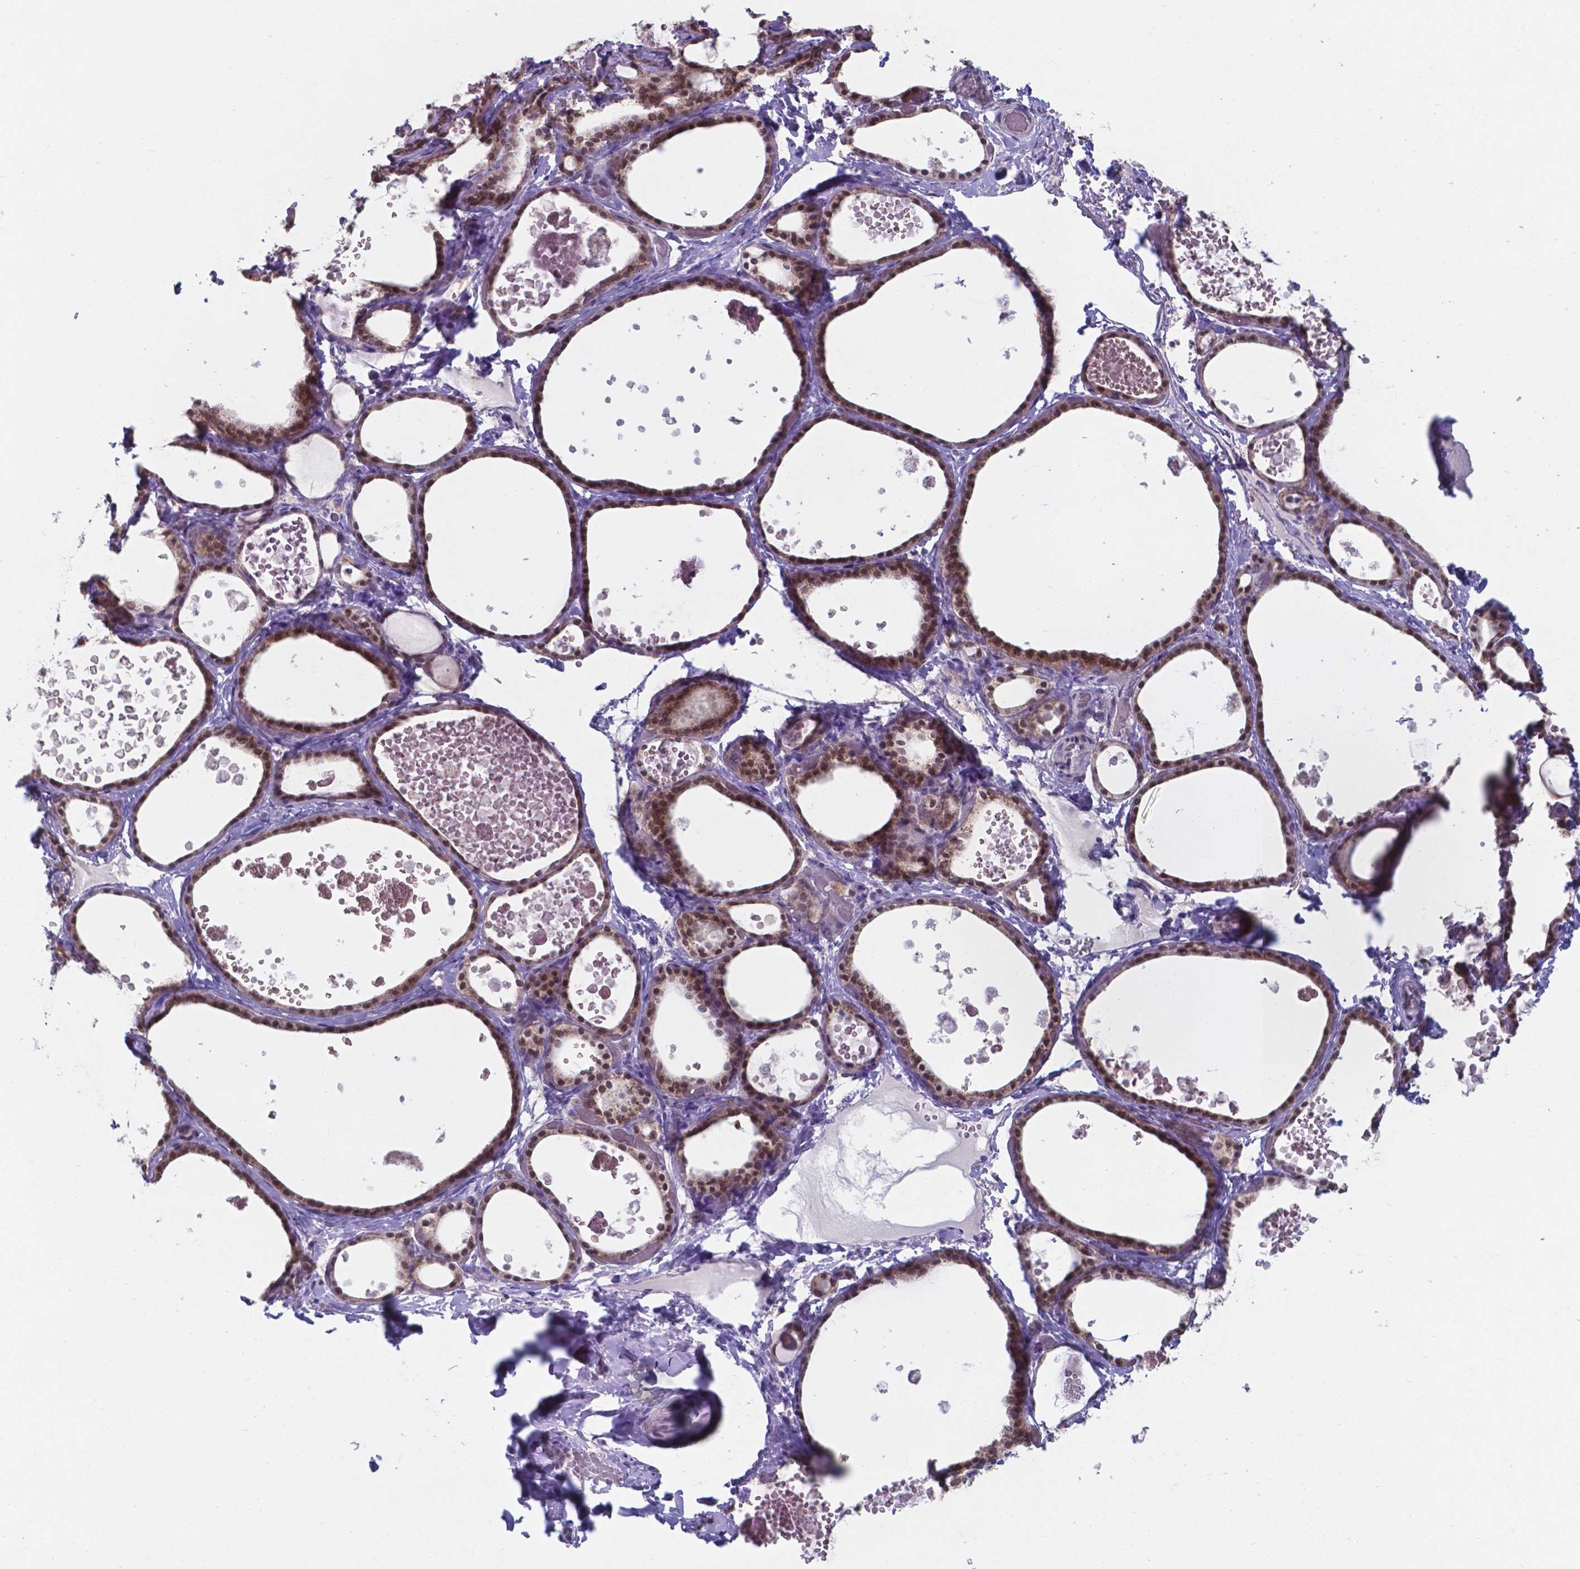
{"staining": {"intensity": "moderate", "quantity": ">75%", "location": "nuclear"}, "tissue": "thyroid gland", "cell_type": "Glandular cells", "image_type": "normal", "snomed": [{"axis": "morphology", "description": "Normal tissue, NOS"}, {"axis": "topography", "description": "Thyroid gland"}], "caption": "Thyroid gland stained for a protein (brown) demonstrates moderate nuclear positive expression in approximately >75% of glandular cells.", "gene": "UBE2E2", "patient": {"sex": "female", "age": 56}}